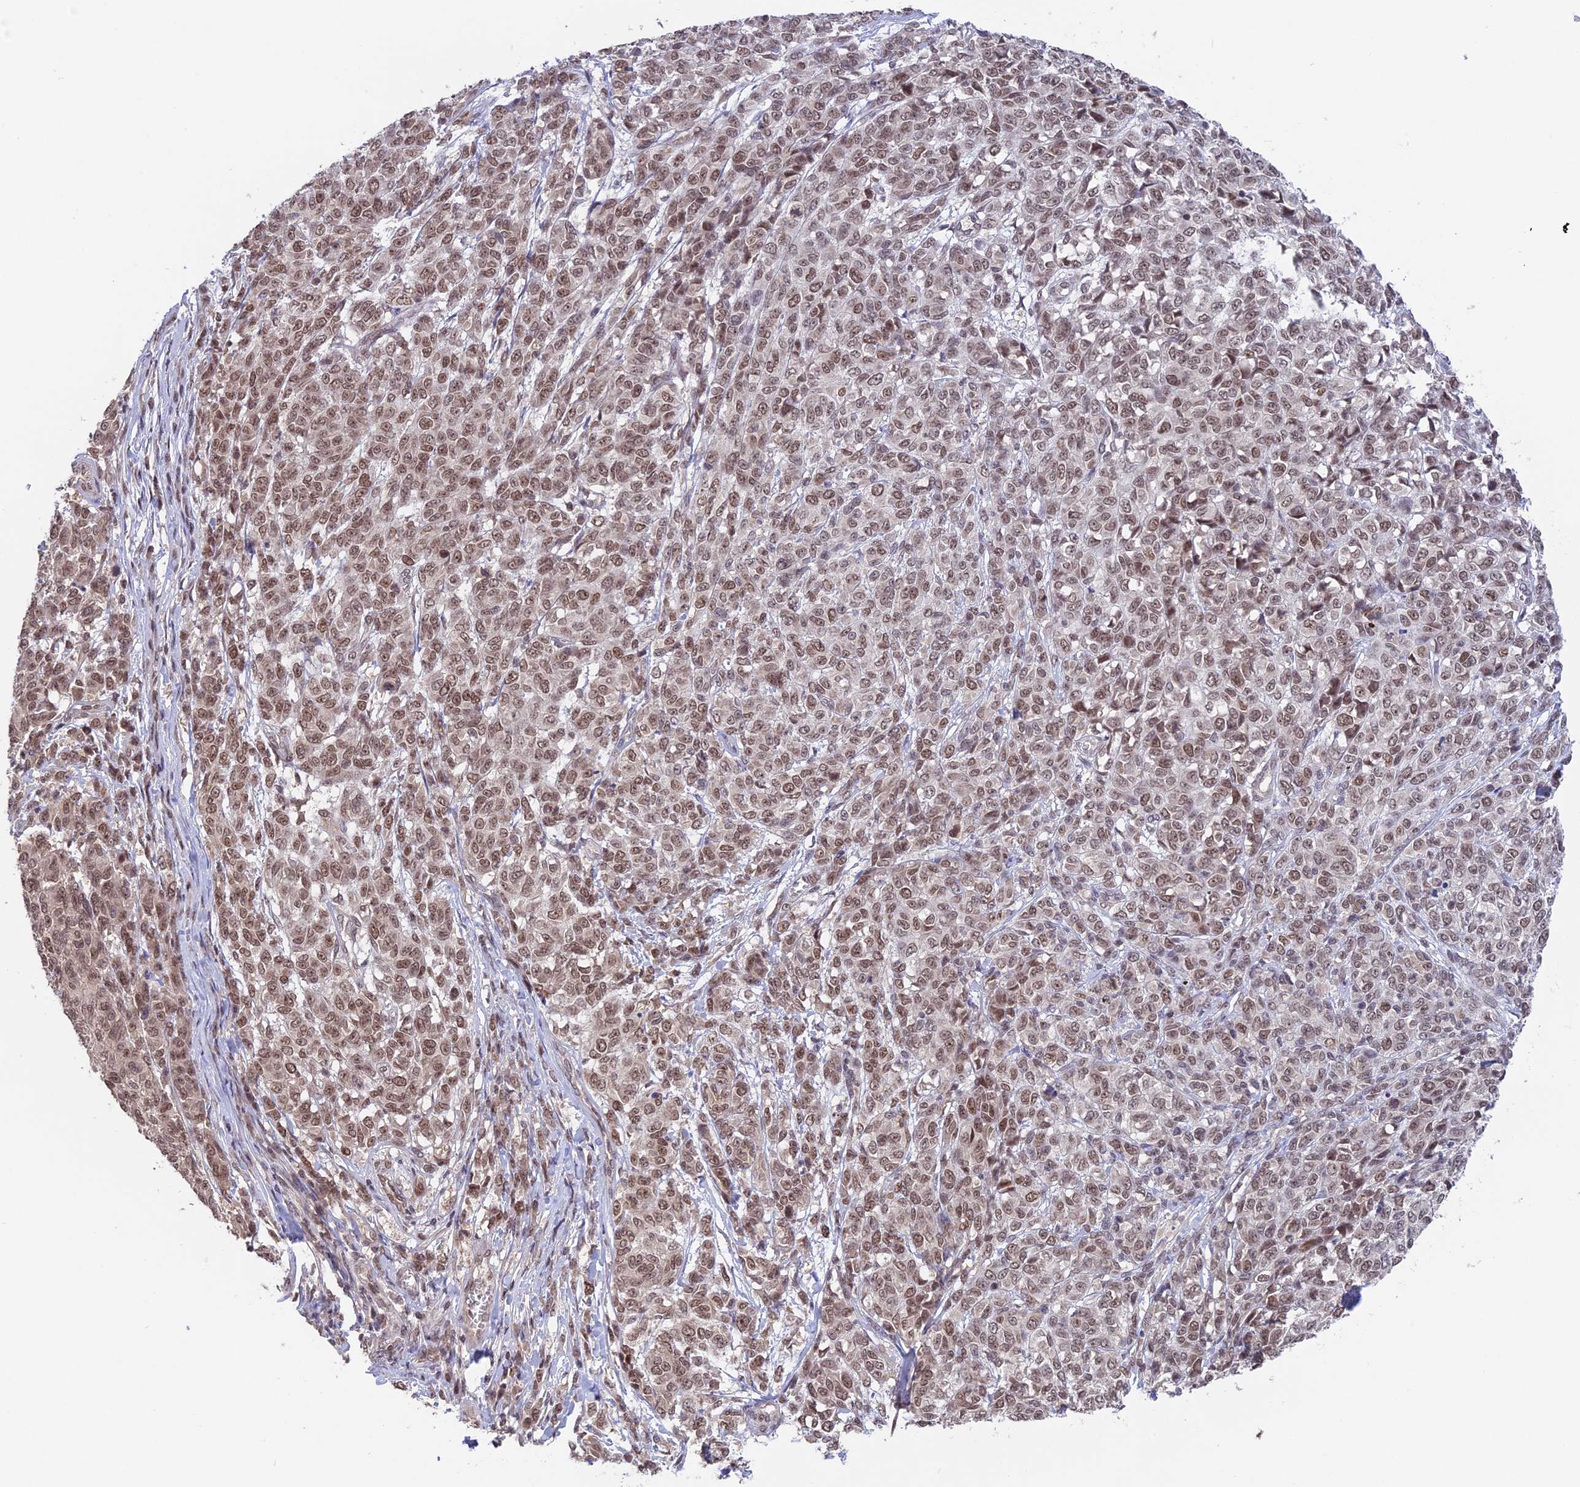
{"staining": {"intensity": "moderate", "quantity": ">75%", "location": "nuclear"}, "tissue": "melanoma", "cell_type": "Tumor cells", "image_type": "cancer", "snomed": [{"axis": "morphology", "description": "Malignant melanoma, NOS"}, {"axis": "topography", "description": "Skin"}], "caption": "Malignant melanoma stained with IHC displays moderate nuclear expression in approximately >75% of tumor cells.", "gene": "RFC5", "patient": {"sex": "male", "age": 49}}